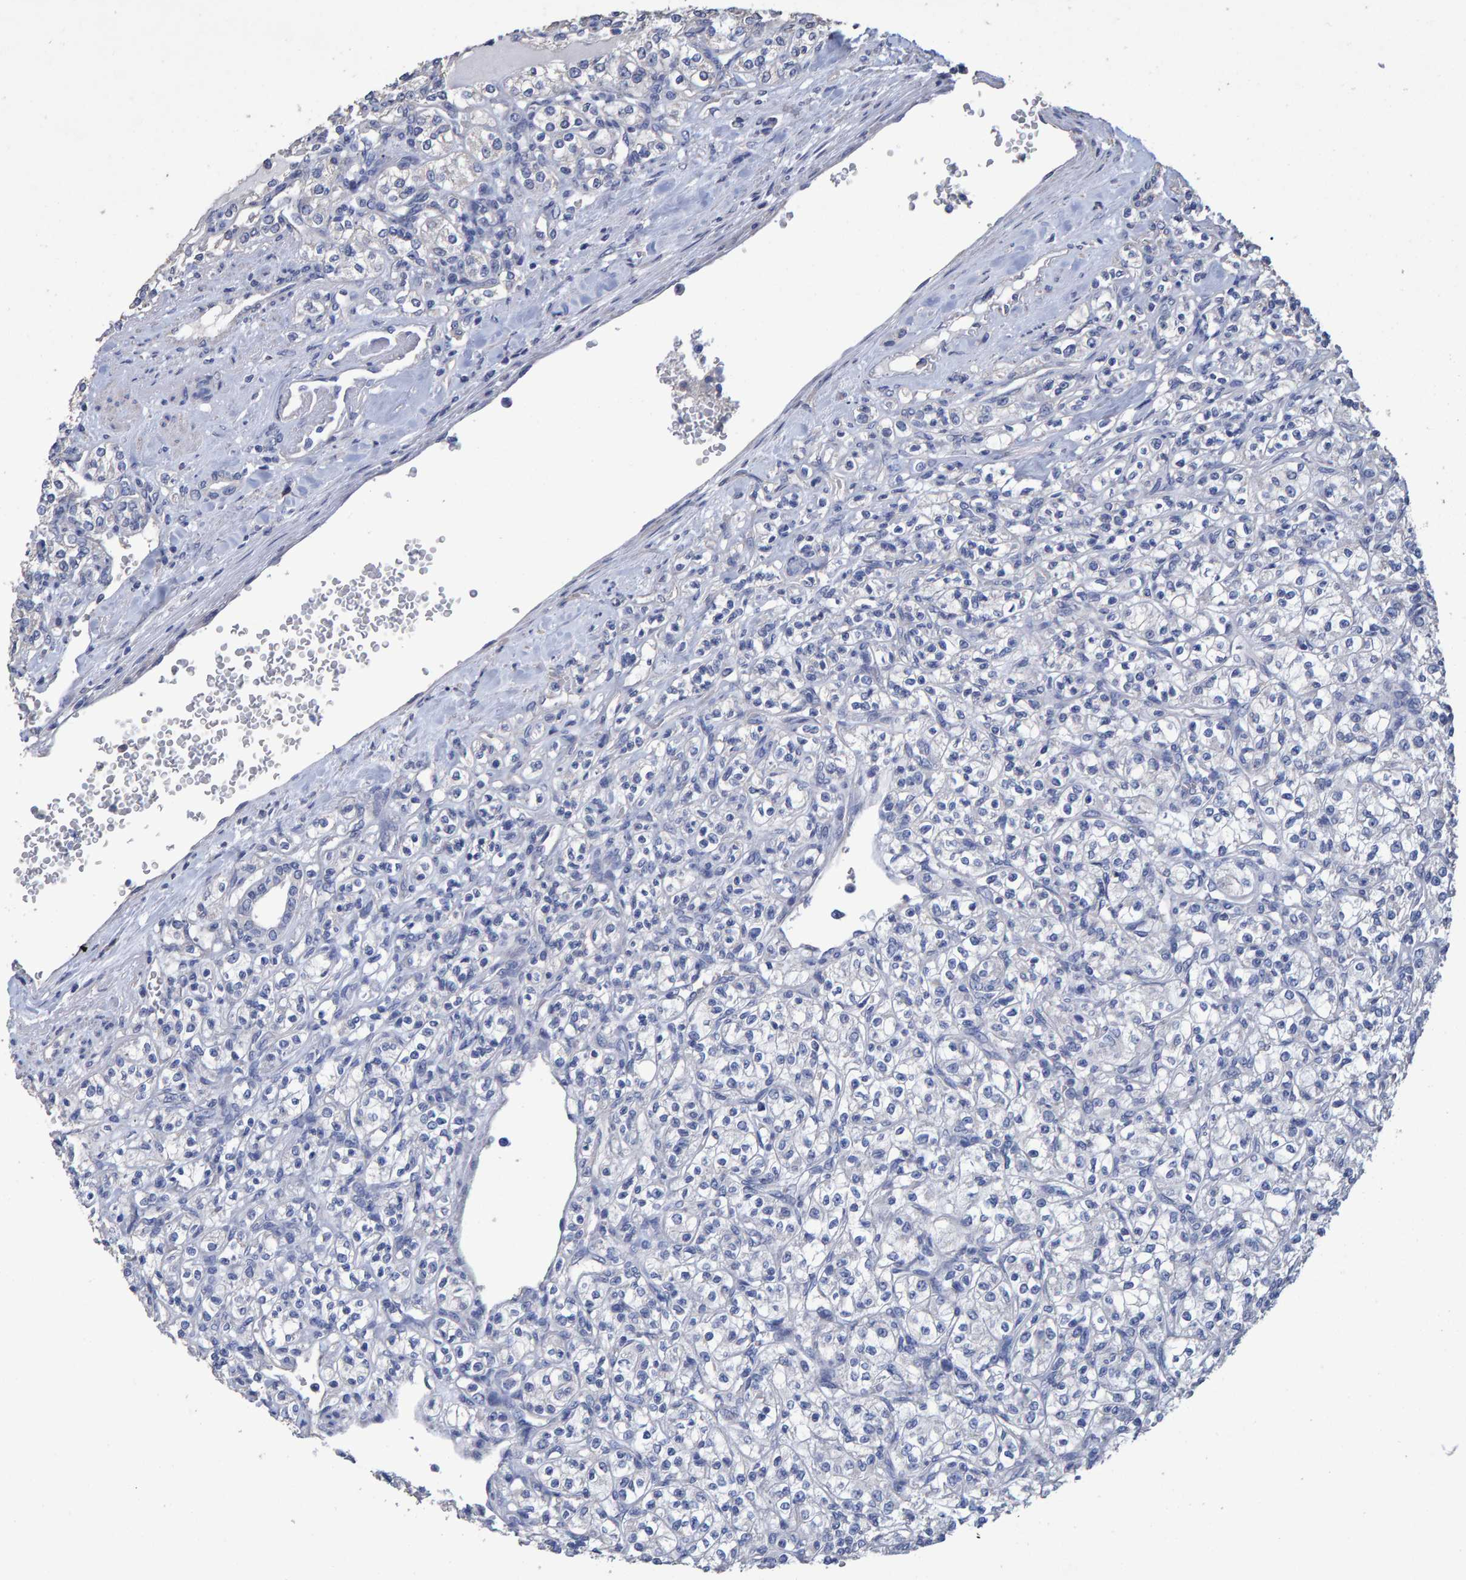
{"staining": {"intensity": "negative", "quantity": "none", "location": "none"}, "tissue": "renal cancer", "cell_type": "Tumor cells", "image_type": "cancer", "snomed": [{"axis": "morphology", "description": "Adenocarcinoma, NOS"}, {"axis": "topography", "description": "Kidney"}], "caption": "There is no significant positivity in tumor cells of renal cancer (adenocarcinoma).", "gene": "HEMGN", "patient": {"sex": "male", "age": 77}}